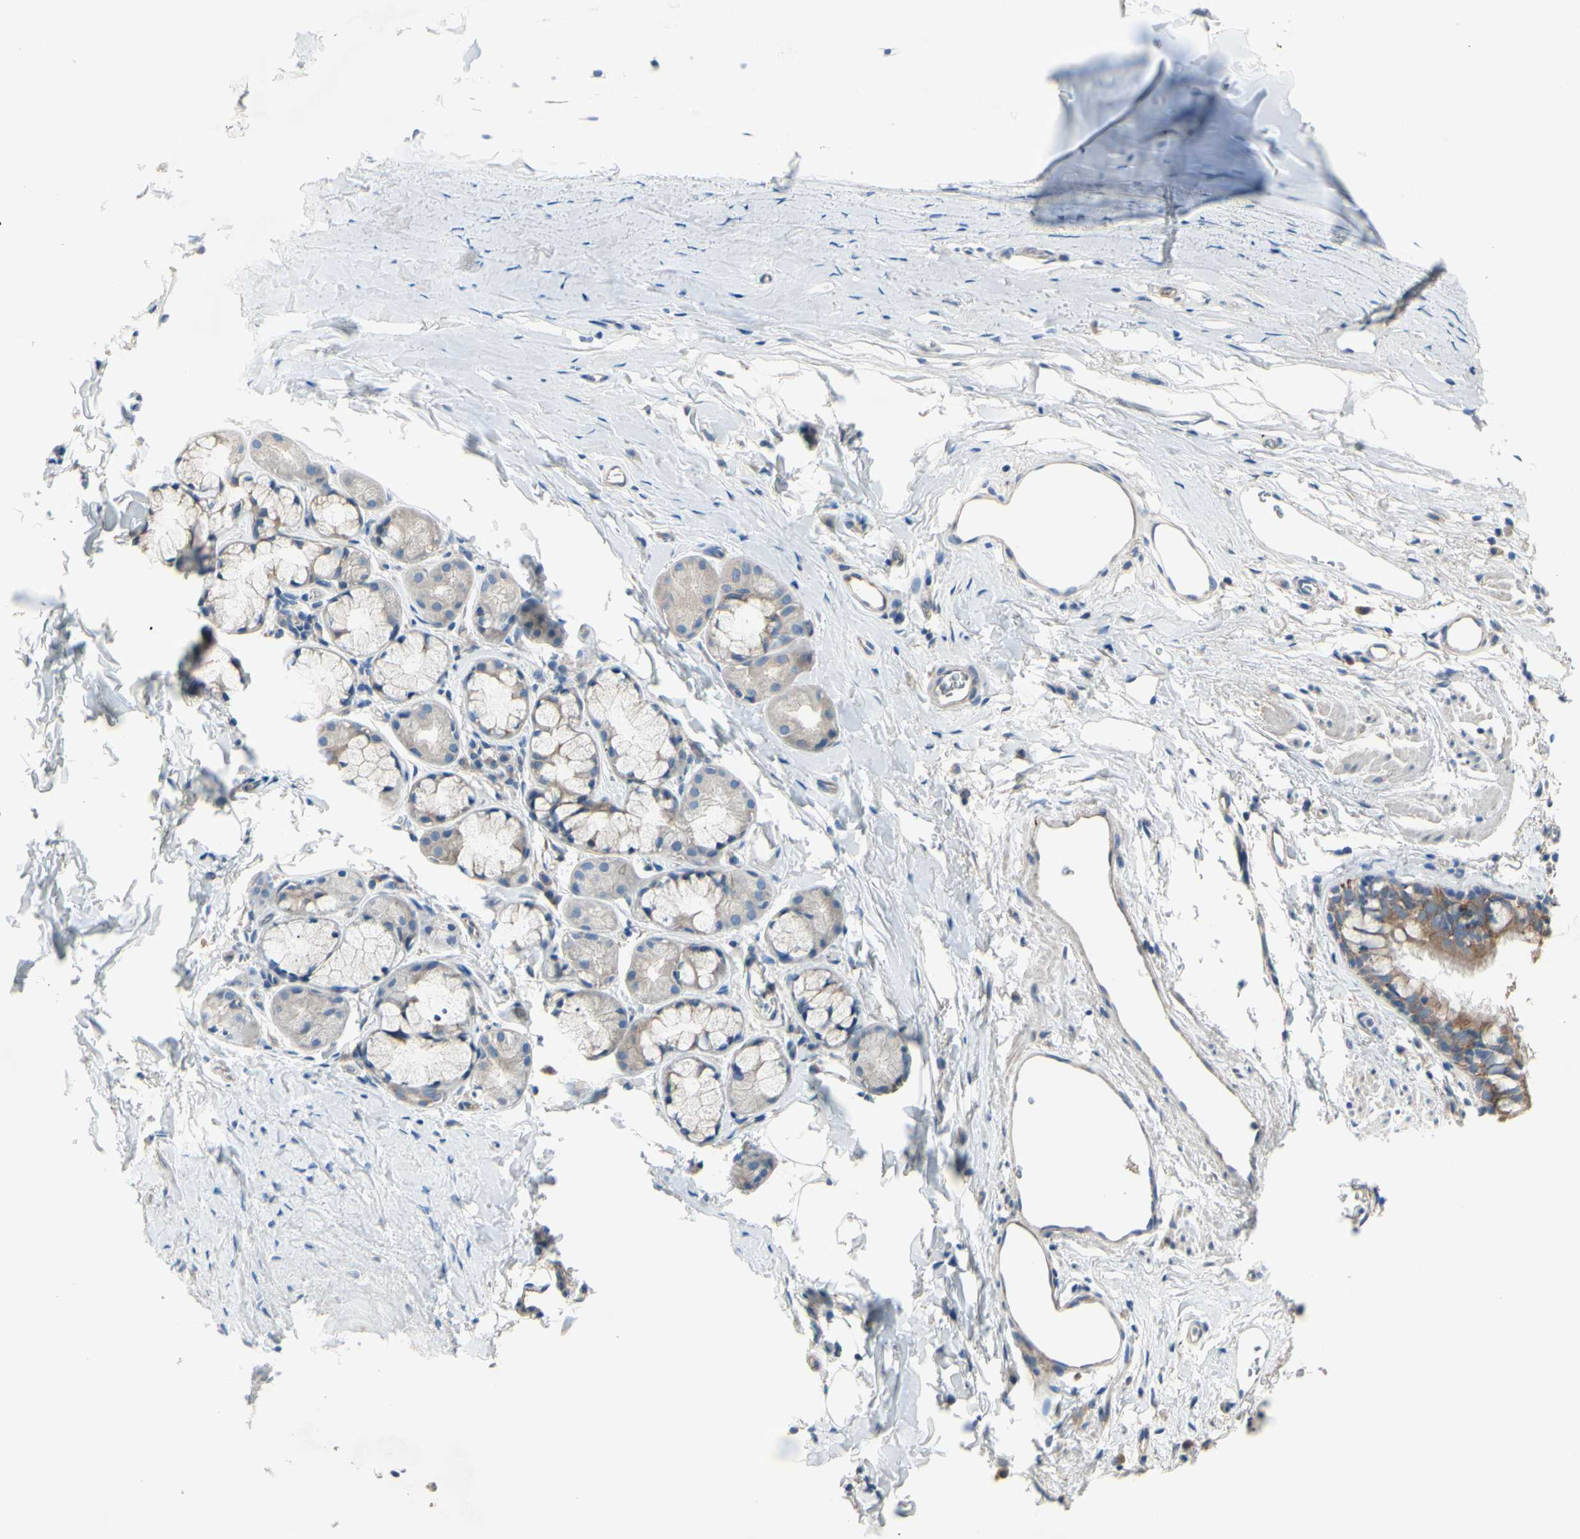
{"staining": {"intensity": "moderate", "quantity": ">75%", "location": "cytoplasmic/membranous"}, "tissue": "bronchus", "cell_type": "Respiratory epithelial cells", "image_type": "normal", "snomed": [{"axis": "morphology", "description": "Normal tissue, NOS"}, {"axis": "morphology", "description": "Malignant melanoma, Metastatic site"}, {"axis": "topography", "description": "Bronchus"}, {"axis": "topography", "description": "Lung"}], "caption": "DAB immunohistochemical staining of unremarkable human bronchus exhibits moderate cytoplasmic/membranous protein staining in approximately >75% of respiratory epithelial cells. (Brightfield microscopy of DAB IHC at high magnification).", "gene": "TMEM59L", "patient": {"sex": "male", "age": 64}}